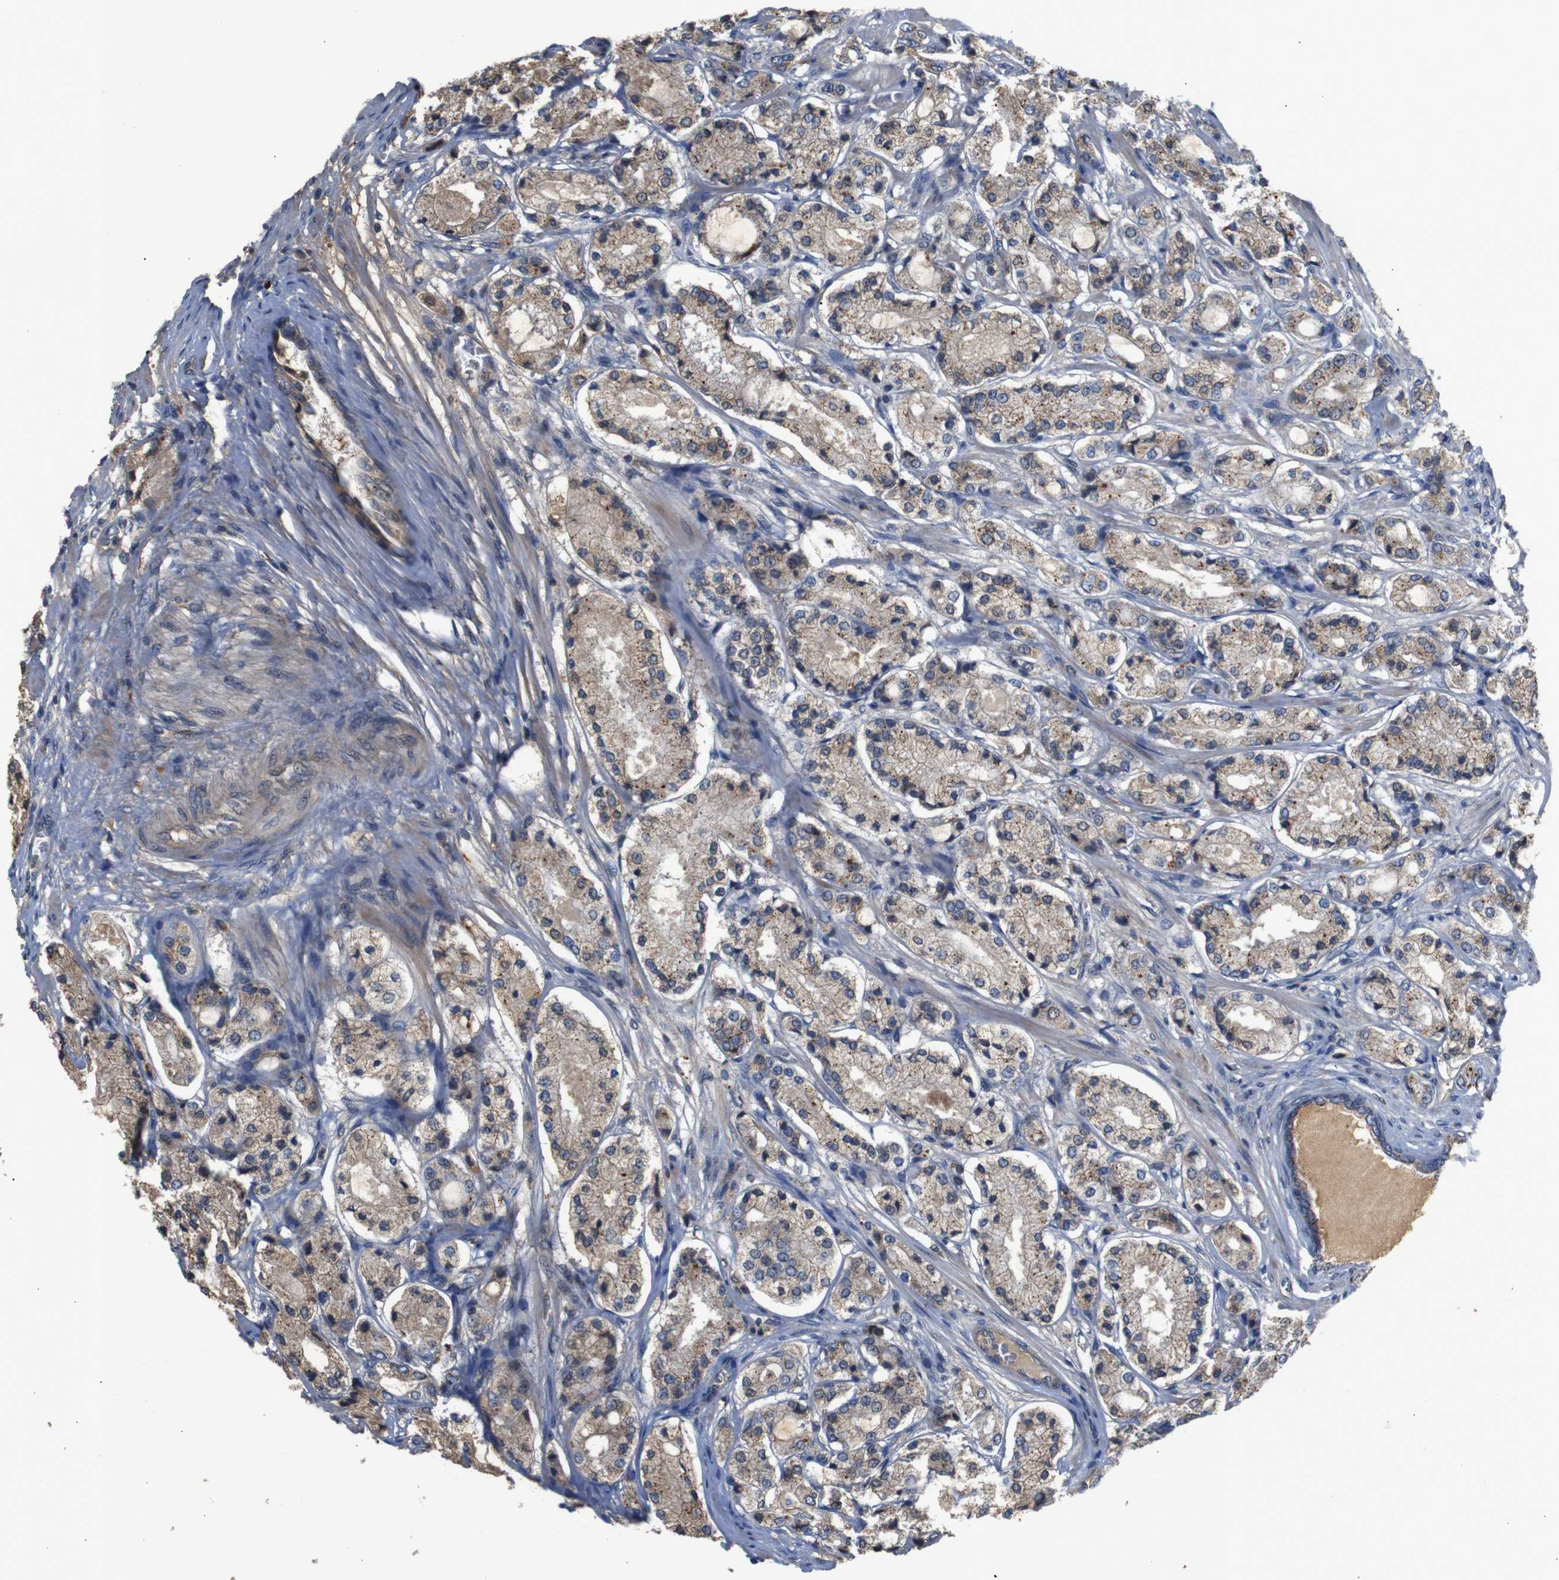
{"staining": {"intensity": "weak", "quantity": ">75%", "location": "cytoplasmic/membranous"}, "tissue": "prostate cancer", "cell_type": "Tumor cells", "image_type": "cancer", "snomed": [{"axis": "morphology", "description": "Adenocarcinoma, High grade"}, {"axis": "topography", "description": "Prostate"}], "caption": "High-grade adenocarcinoma (prostate) tissue reveals weak cytoplasmic/membranous positivity in approximately >75% of tumor cells, visualized by immunohistochemistry.", "gene": "PTPN1", "patient": {"sex": "male", "age": 65}}